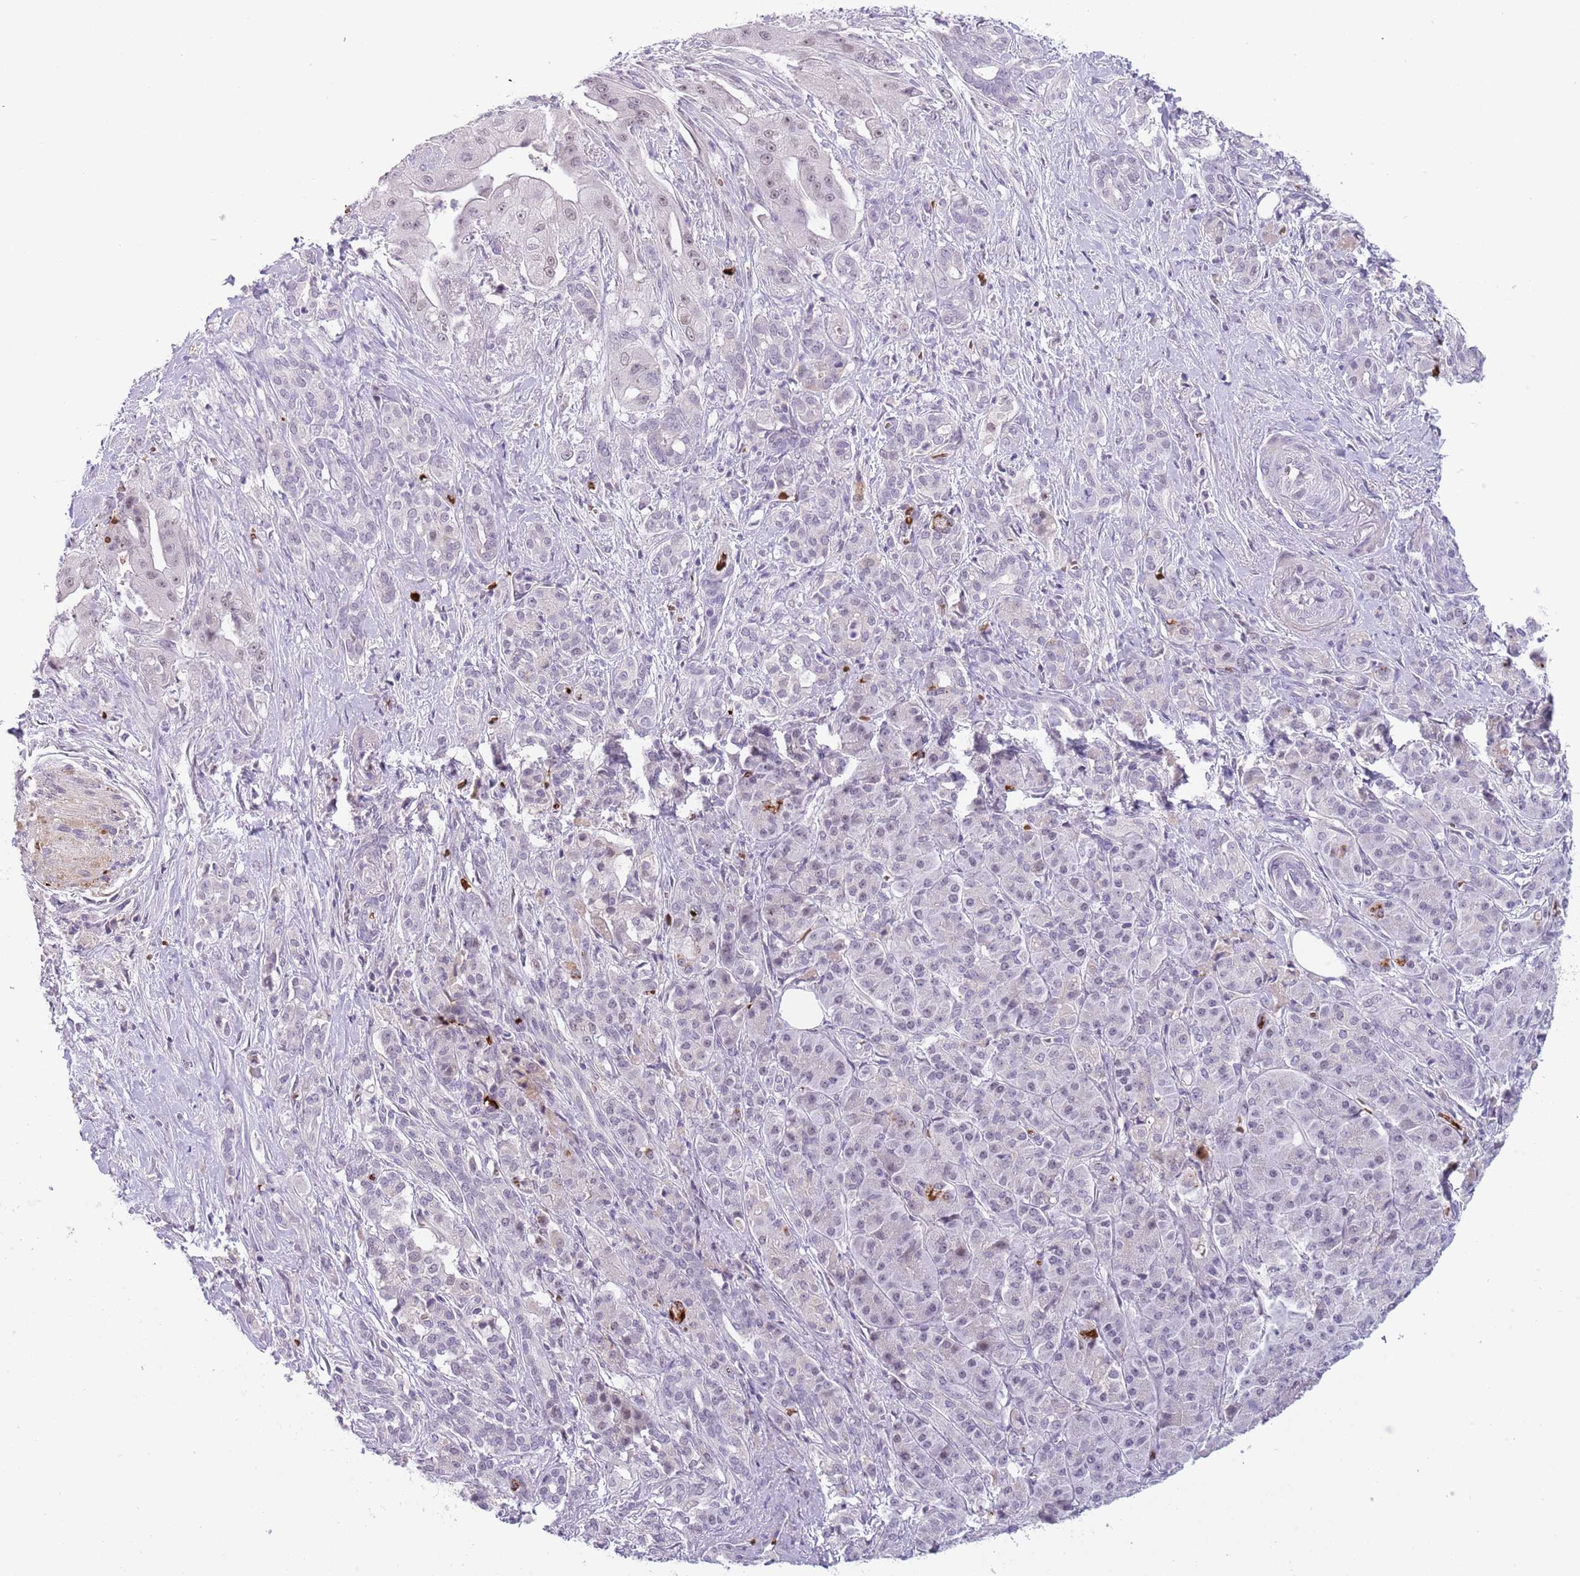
{"staining": {"intensity": "weak", "quantity": ">75%", "location": "nuclear"}, "tissue": "pancreatic cancer", "cell_type": "Tumor cells", "image_type": "cancer", "snomed": [{"axis": "morphology", "description": "Adenocarcinoma, NOS"}, {"axis": "topography", "description": "Pancreas"}], "caption": "A brown stain labels weak nuclear staining of a protein in pancreatic adenocarcinoma tumor cells.", "gene": "LYPD6B", "patient": {"sex": "male", "age": 57}}